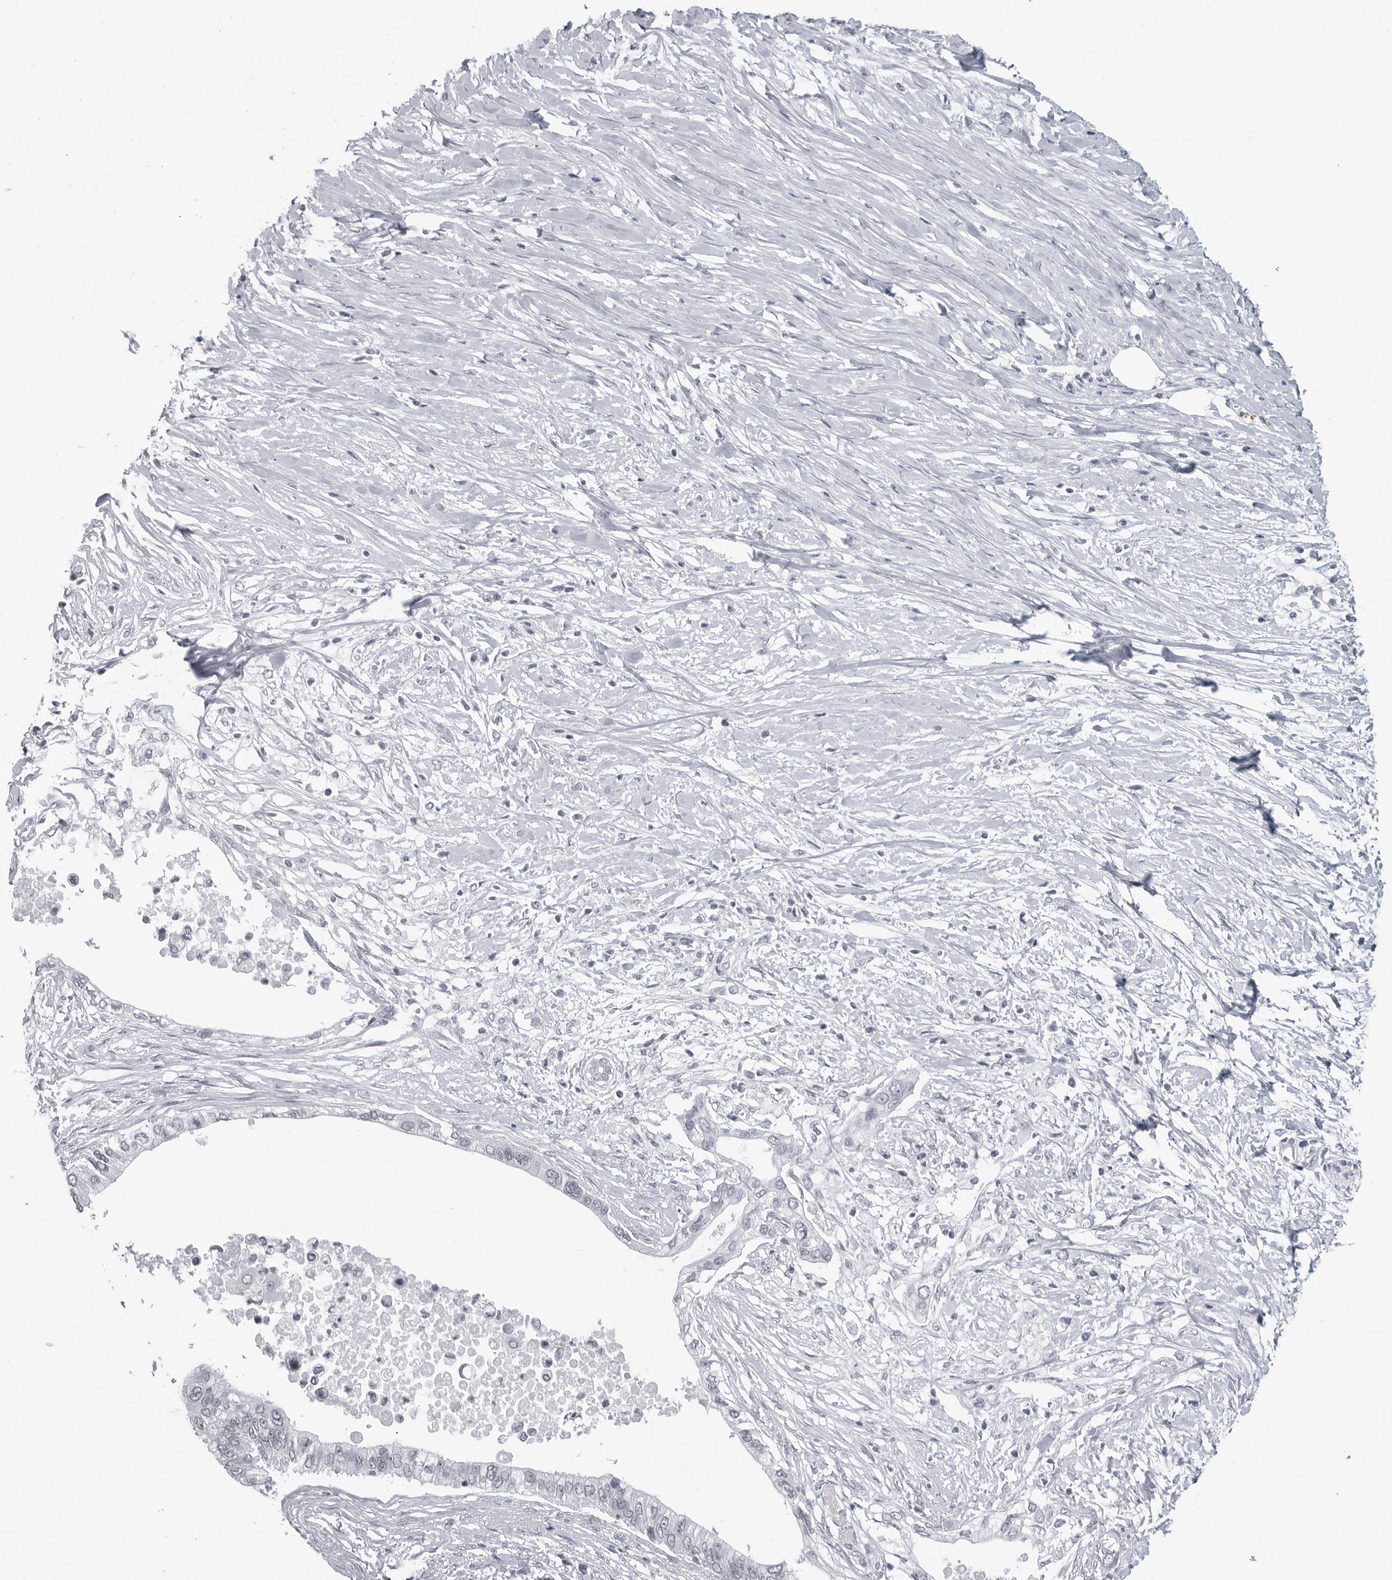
{"staining": {"intensity": "negative", "quantity": "none", "location": "none"}, "tissue": "pancreatic cancer", "cell_type": "Tumor cells", "image_type": "cancer", "snomed": [{"axis": "morphology", "description": "Normal tissue, NOS"}, {"axis": "morphology", "description": "Adenocarcinoma, NOS"}, {"axis": "topography", "description": "Pancreas"}, {"axis": "topography", "description": "Peripheral nerve tissue"}], "caption": "This micrograph is of adenocarcinoma (pancreatic) stained with immunohistochemistry to label a protein in brown with the nuclei are counter-stained blue. There is no expression in tumor cells.", "gene": "DDX54", "patient": {"sex": "male", "age": 59}}